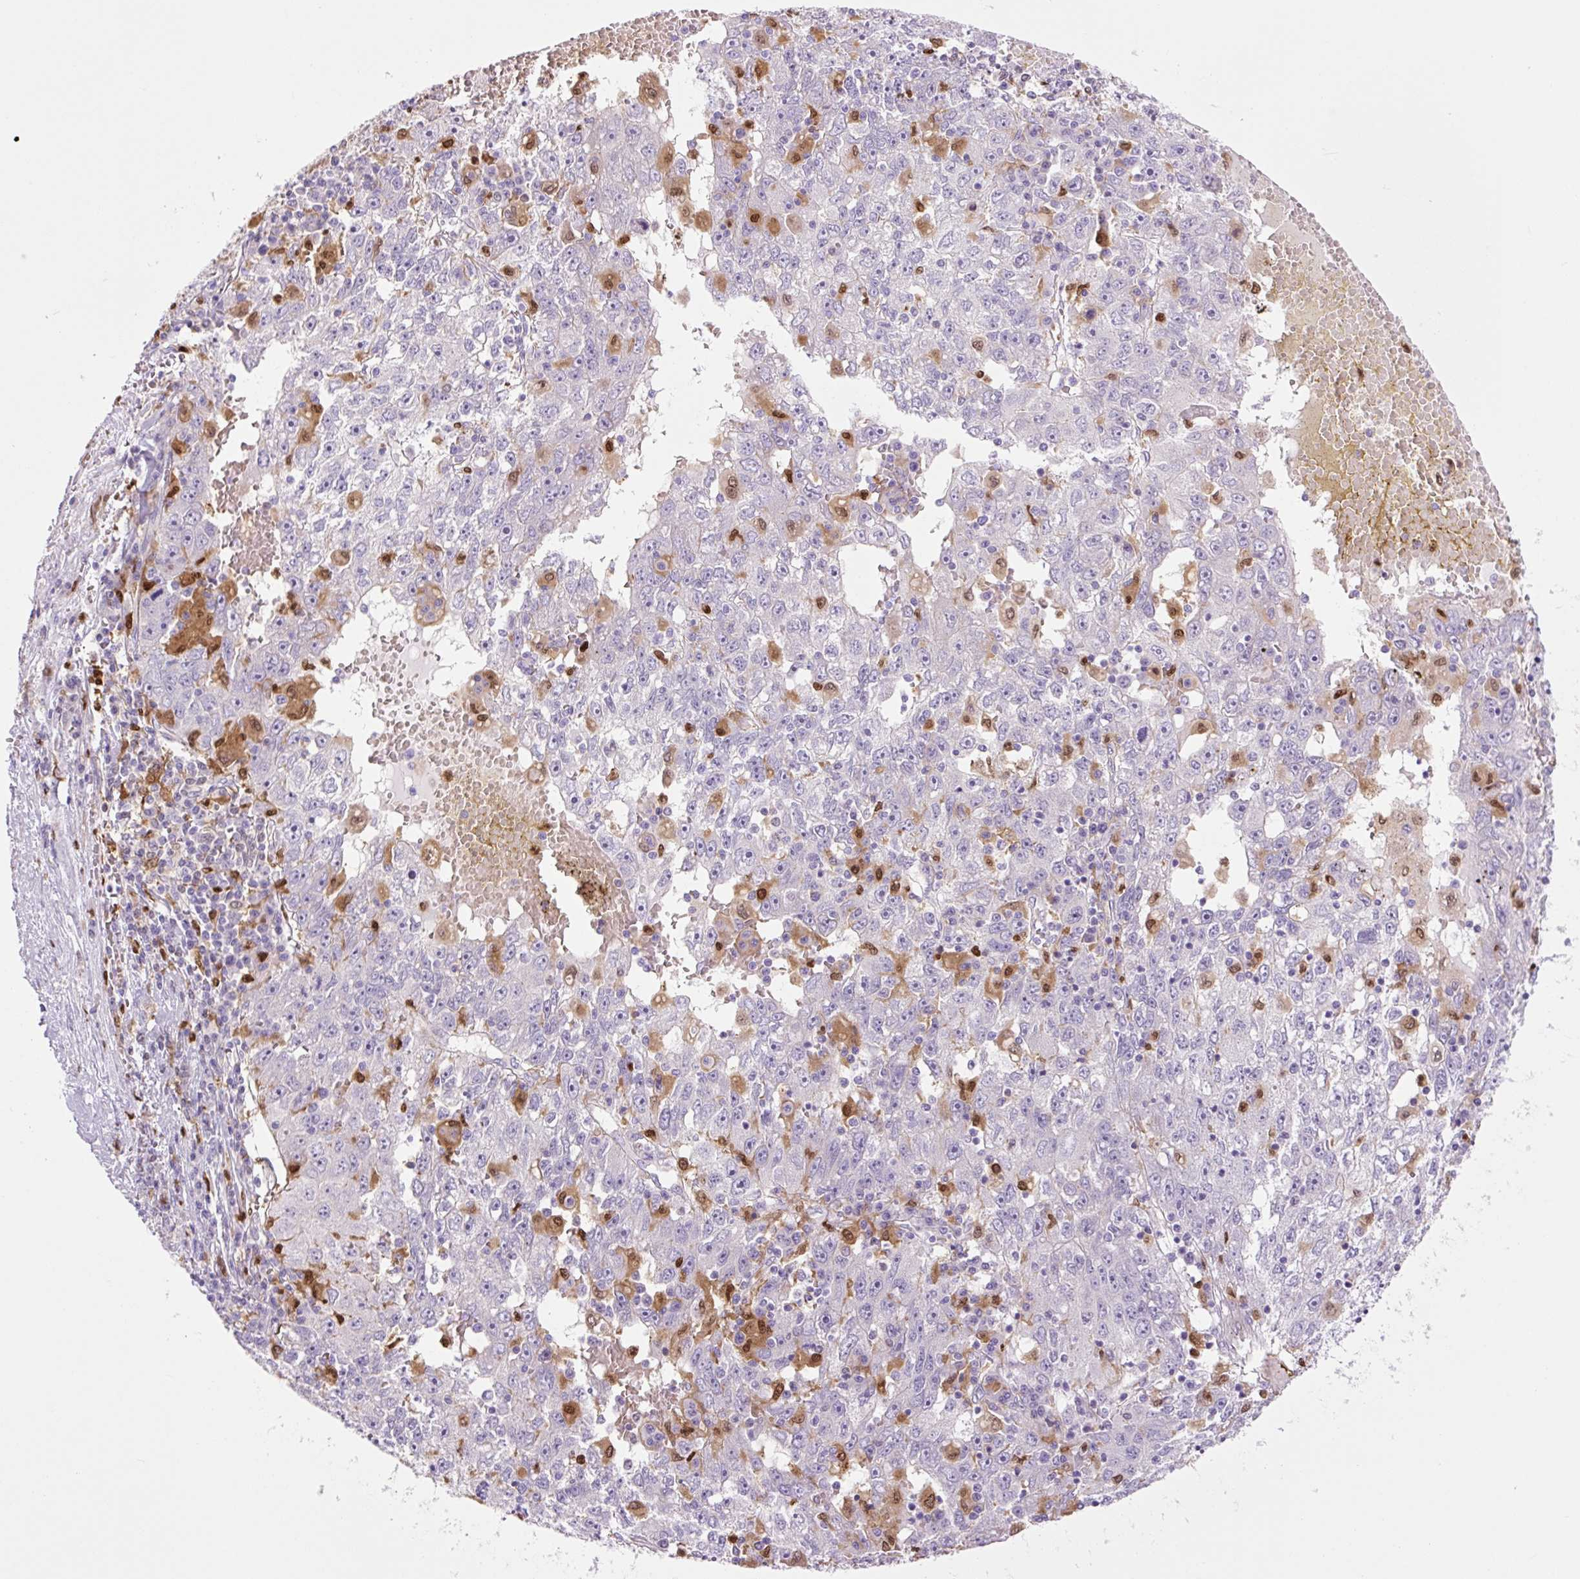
{"staining": {"intensity": "negative", "quantity": "none", "location": "none"}, "tissue": "liver cancer", "cell_type": "Tumor cells", "image_type": "cancer", "snomed": [{"axis": "morphology", "description": "Carcinoma, Hepatocellular, NOS"}, {"axis": "topography", "description": "Liver"}], "caption": "DAB immunohistochemical staining of liver cancer reveals no significant staining in tumor cells.", "gene": "SPI1", "patient": {"sex": "male", "age": 49}}